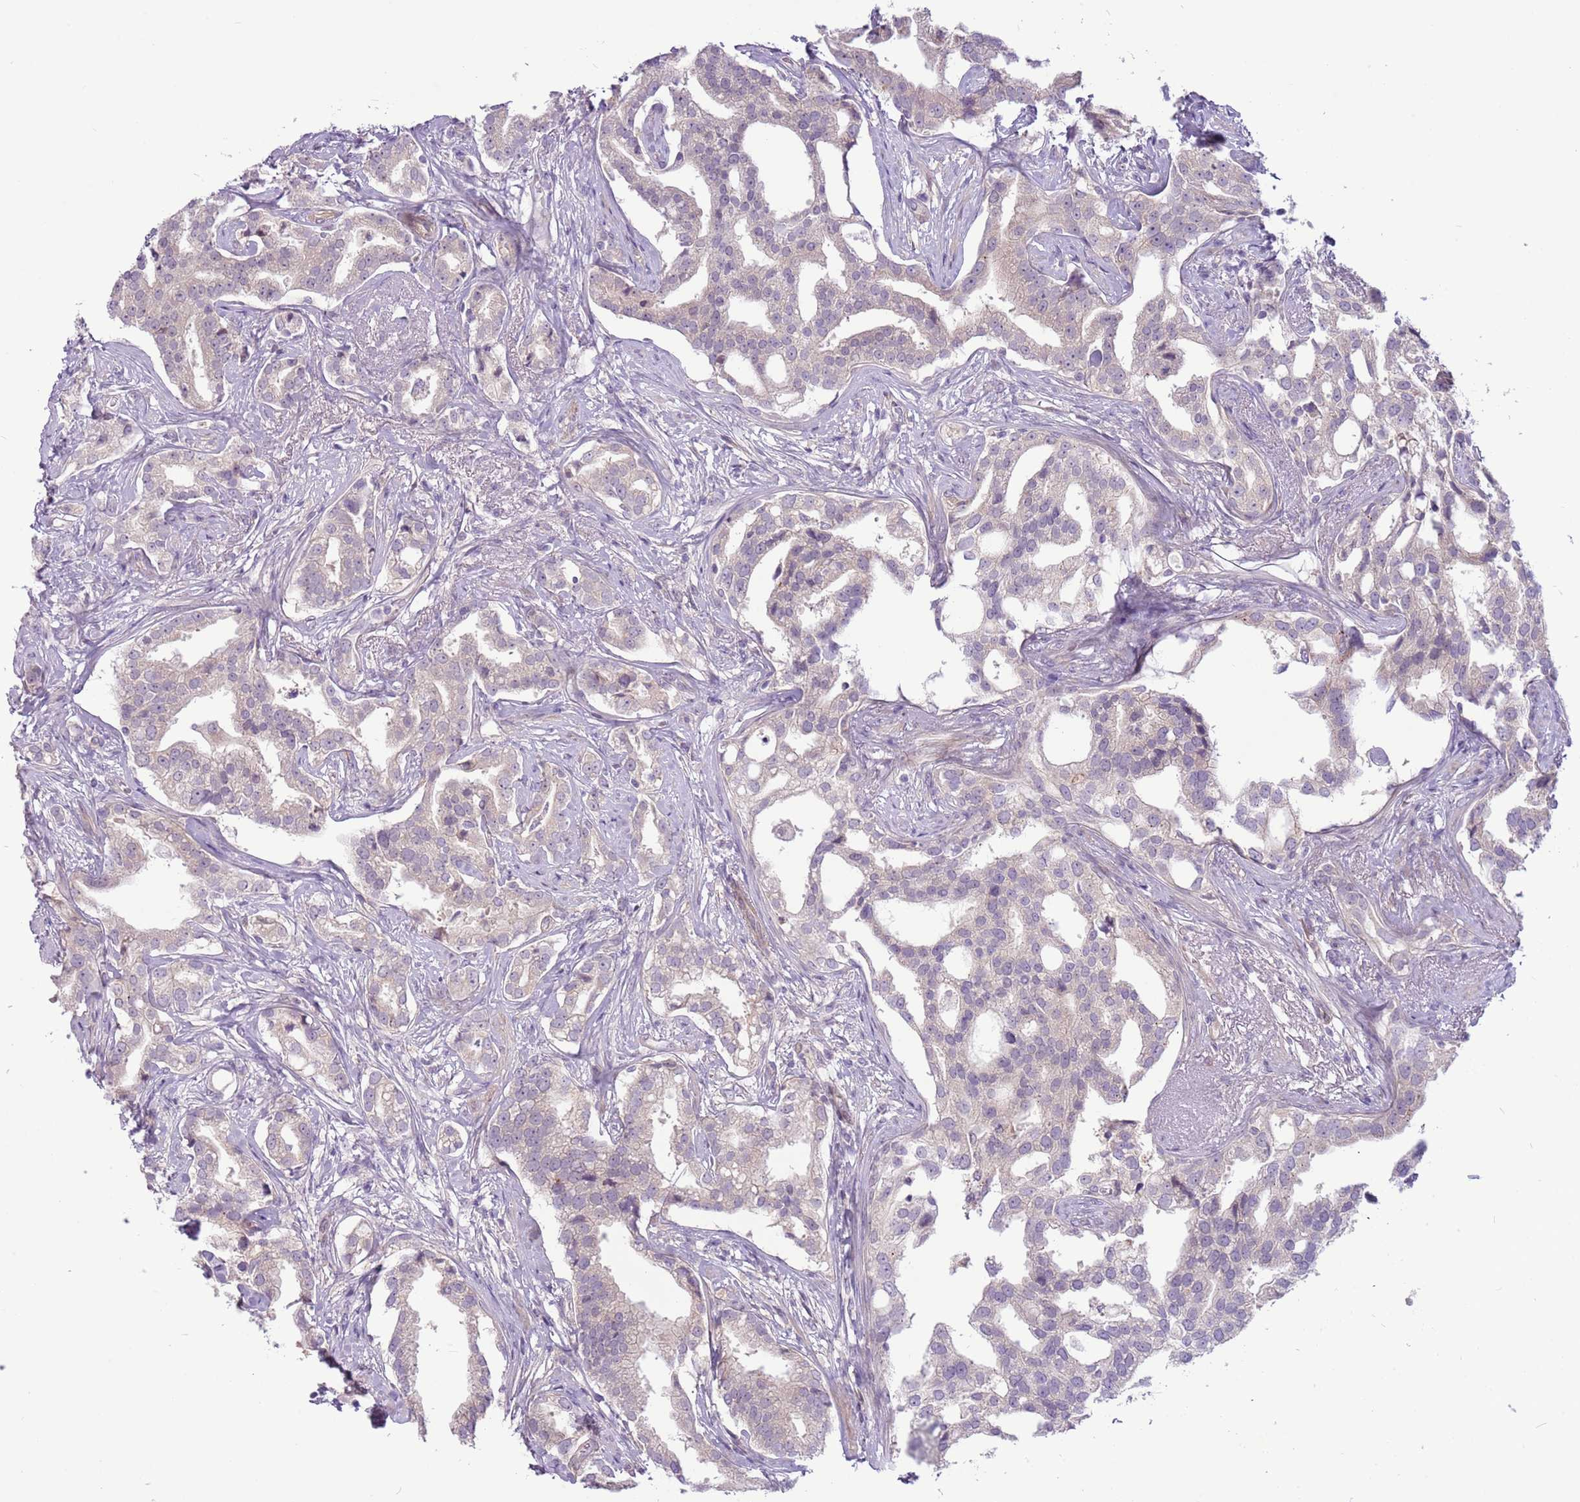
{"staining": {"intensity": "negative", "quantity": "none", "location": "none"}, "tissue": "prostate cancer", "cell_type": "Tumor cells", "image_type": "cancer", "snomed": [{"axis": "morphology", "description": "Adenocarcinoma, High grade"}, {"axis": "topography", "description": "Prostate"}], "caption": "Tumor cells are negative for brown protein staining in prostate cancer.", "gene": "MRO", "patient": {"sex": "male", "age": 67}}